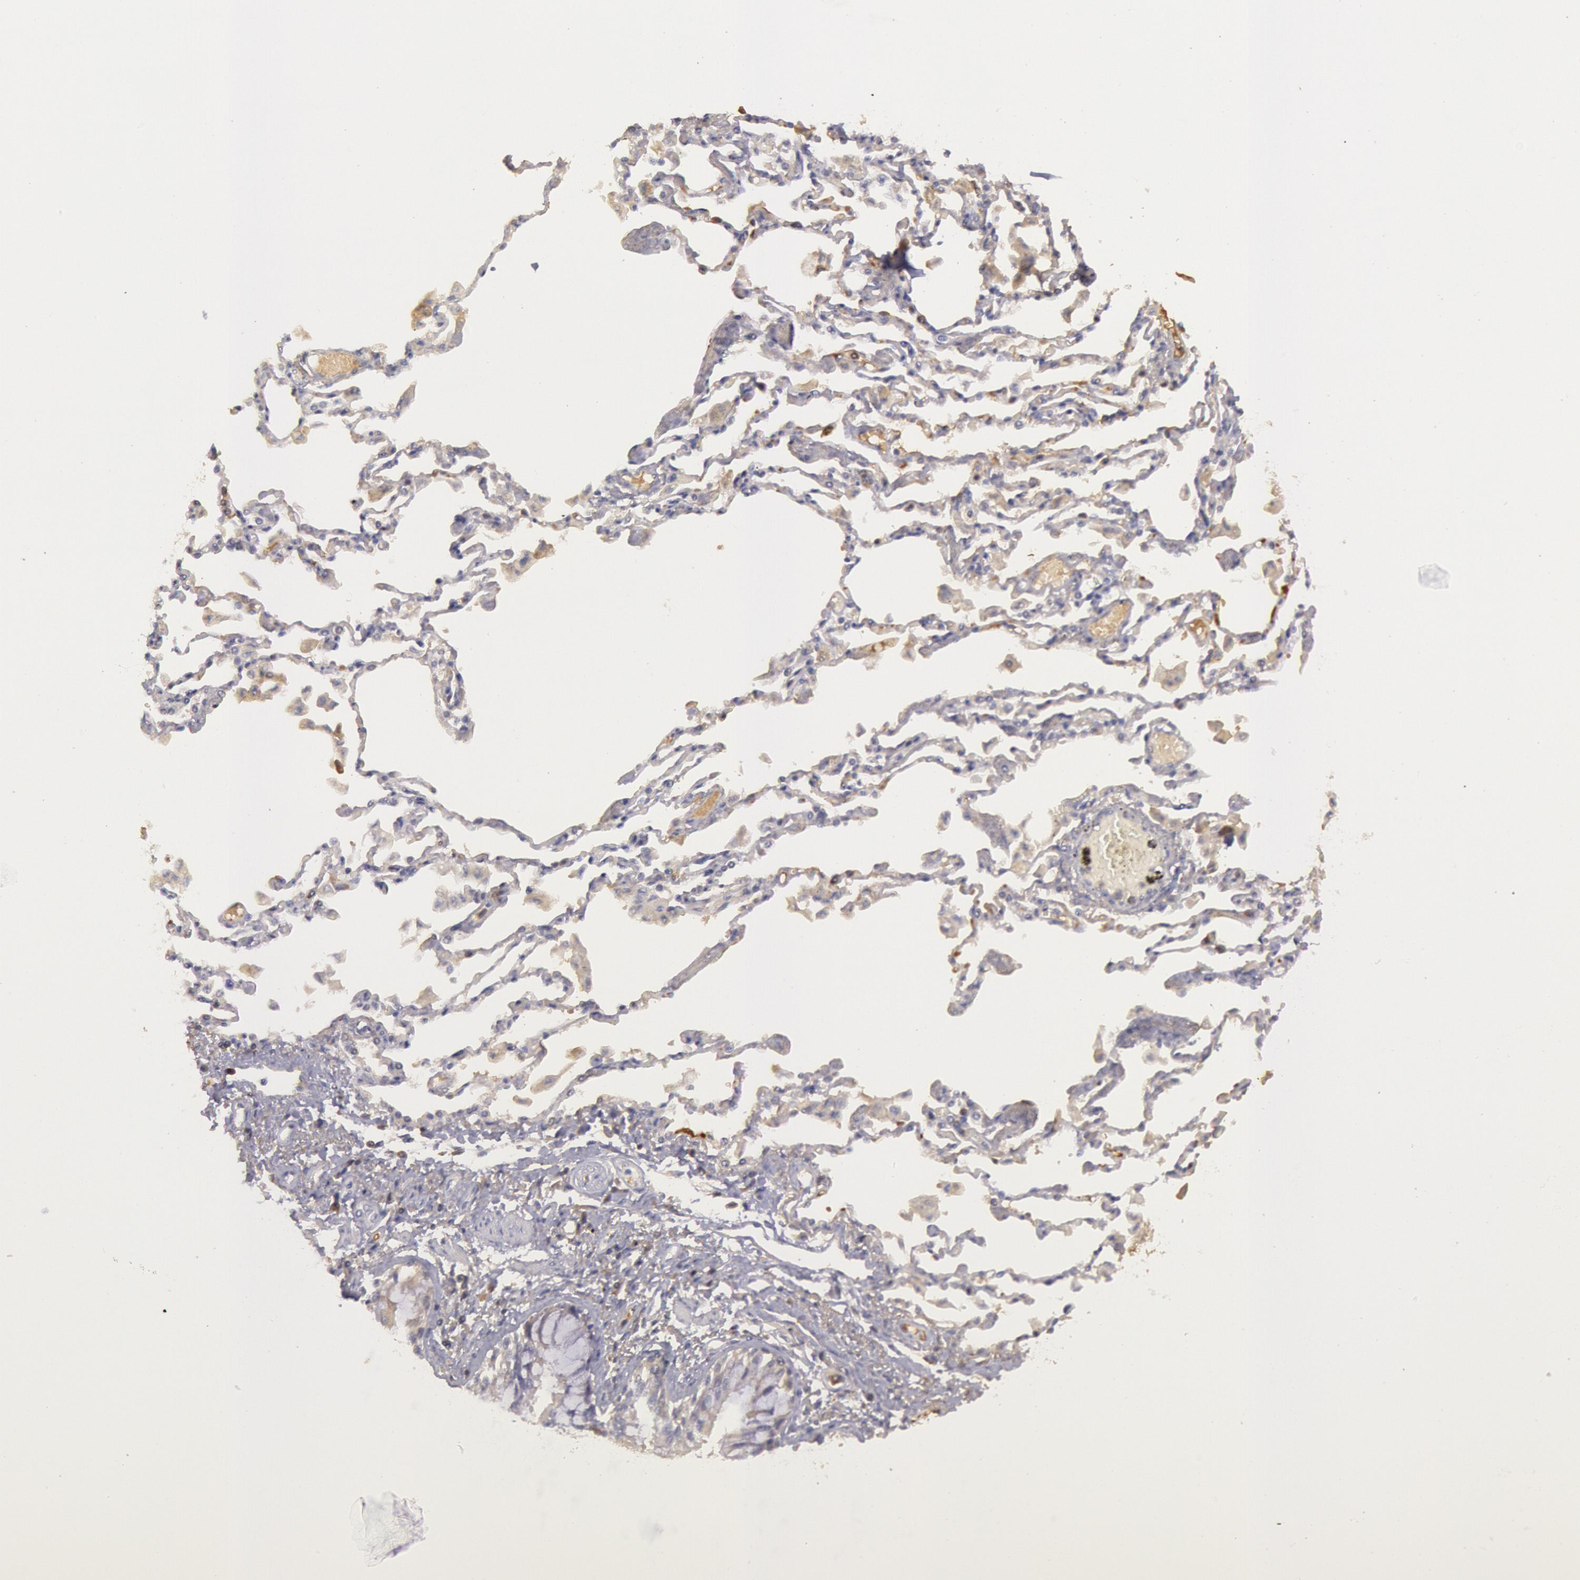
{"staining": {"intensity": "negative", "quantity": "none", "location": "none"}, "tissue": "soft tissue", "cell_type": "Fibroblasts", "image_type": "normal", "snomed": [{"axis": "morphology", "description": "Normal tissue, NOS"}, {"axis": "morphology", "description": "Adenocarcinoma, NOS"}, {"axis": "topography", "description": "Cartilage tissue"}, {"axis": "topography", "description": "Lung"}], "caption": "Immunohistochemistry of normal human soft tissue shows no staining in fibroblasts.", "gene": "C1R", "patient": {"sex": "female", "age": 67}}